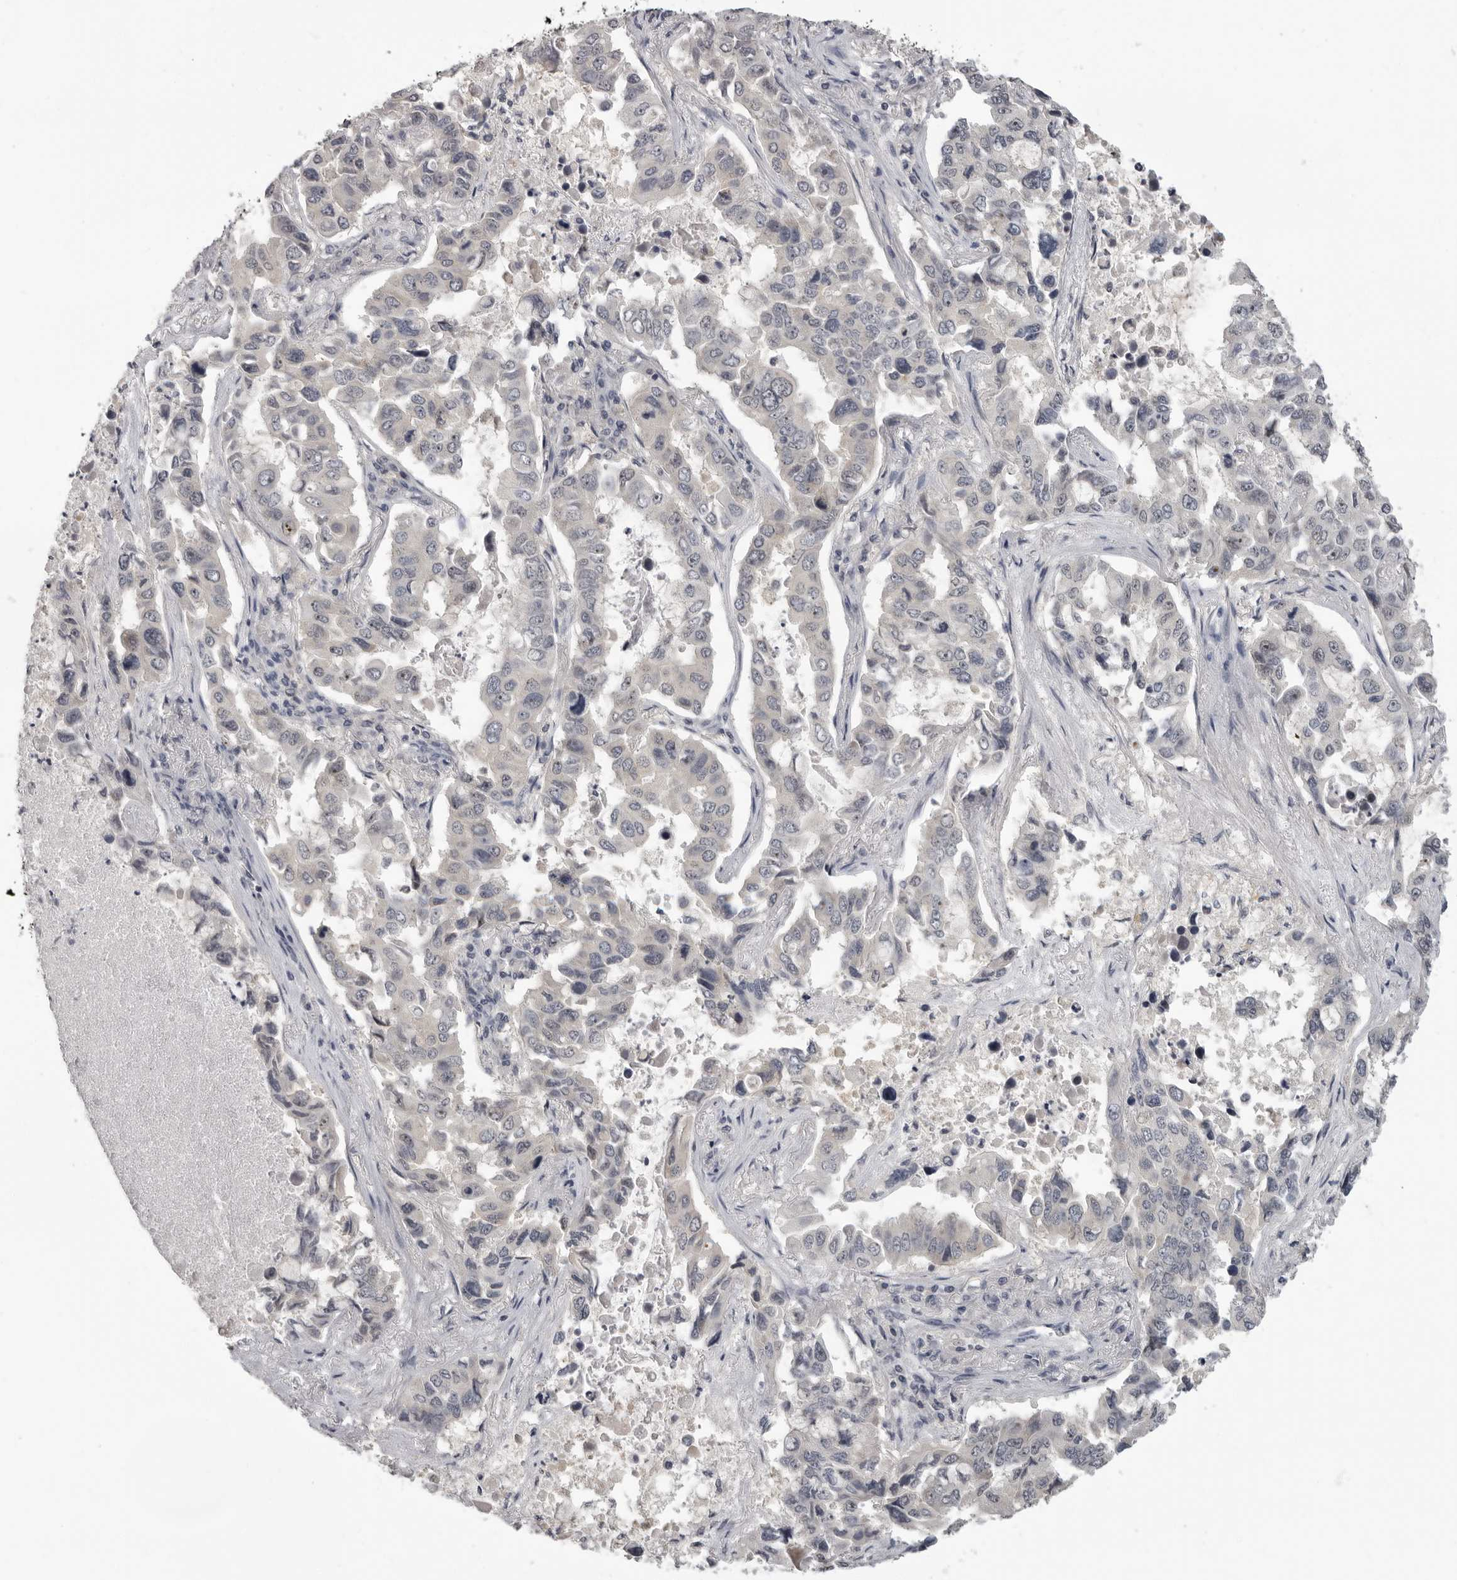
{"staining": {"intensity": "negative", "quantity": "none", "location": "none"}, "tissue": "lung cancer", "cell_type": "Tumor cells", "image_type": "cancer", "snomed": [{"axis": "morphology", "description": "Adenocarcinoma, NOS"}, {"axis": "topography", "description": "Lung"}], "caption": "Adenocarcinoma (lung) was stained to show a protein in brown. There is no significant expression in tumor cells.", "gene": "MRTO4", "patient": {"sex": "male", "age": 64}}